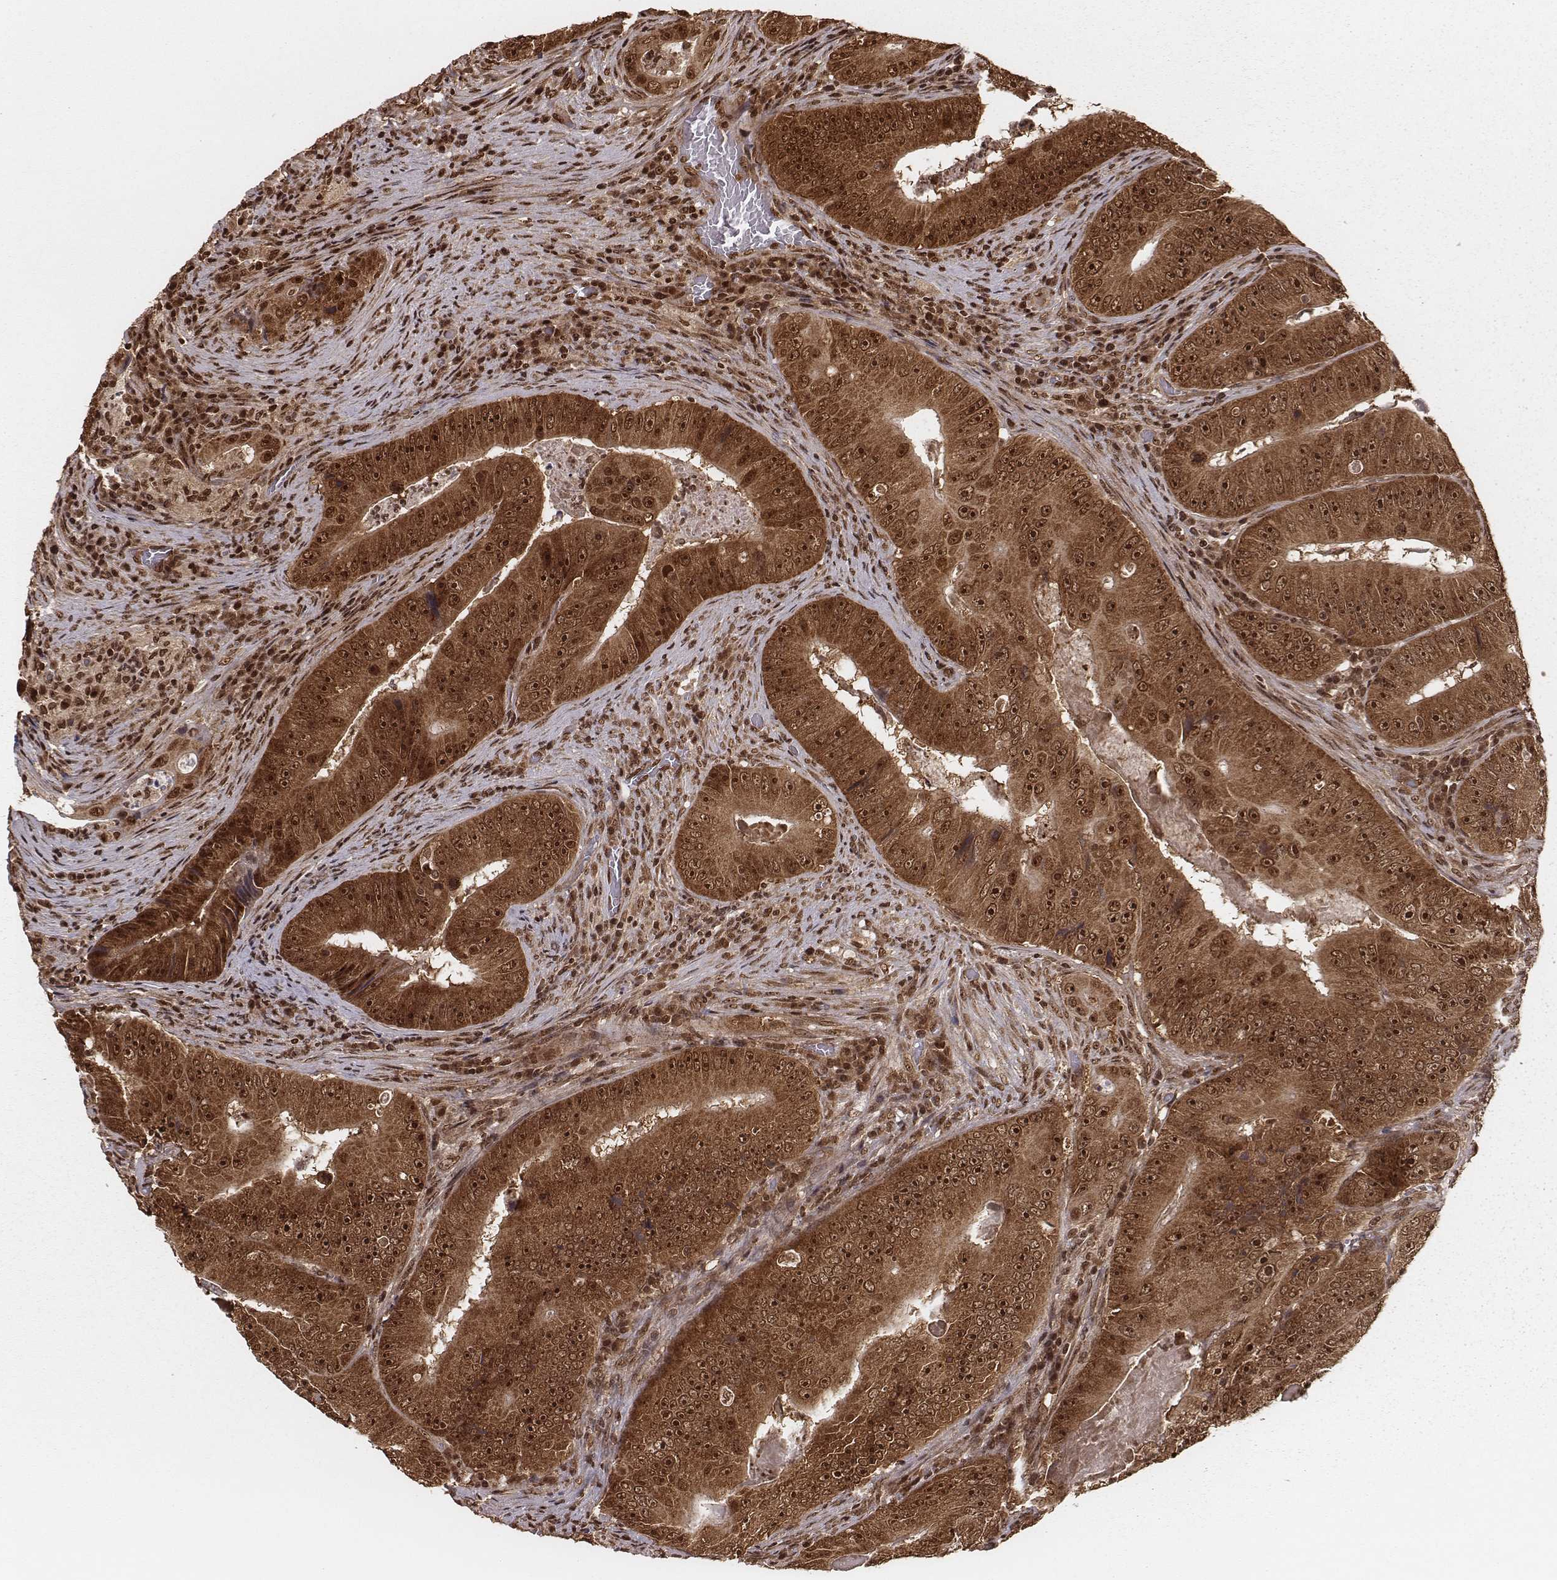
{"staining": {"intensity": "strong", "quantity": ">75%", "location": "cytoplasmic/membranous,nuclear"}, "tissue": "colorectal cancer", "cell_type": "Tumor cells", "image_type": "cancer", "snomed": [{"axis": "morphology", "description": "Adenocarcinoma, NOS"}, {"axis": "topography", "description": "Colon"}], "caption": "Immunohistochemistry (IHC) of human adenocarcinoma (colorectal) displays high levels of strong cytoplasmic/membranous and nuclear staining in about >75% of tumor cells.", "gene": "NFX1", "patient": {"sex": "female", "age": 86}}